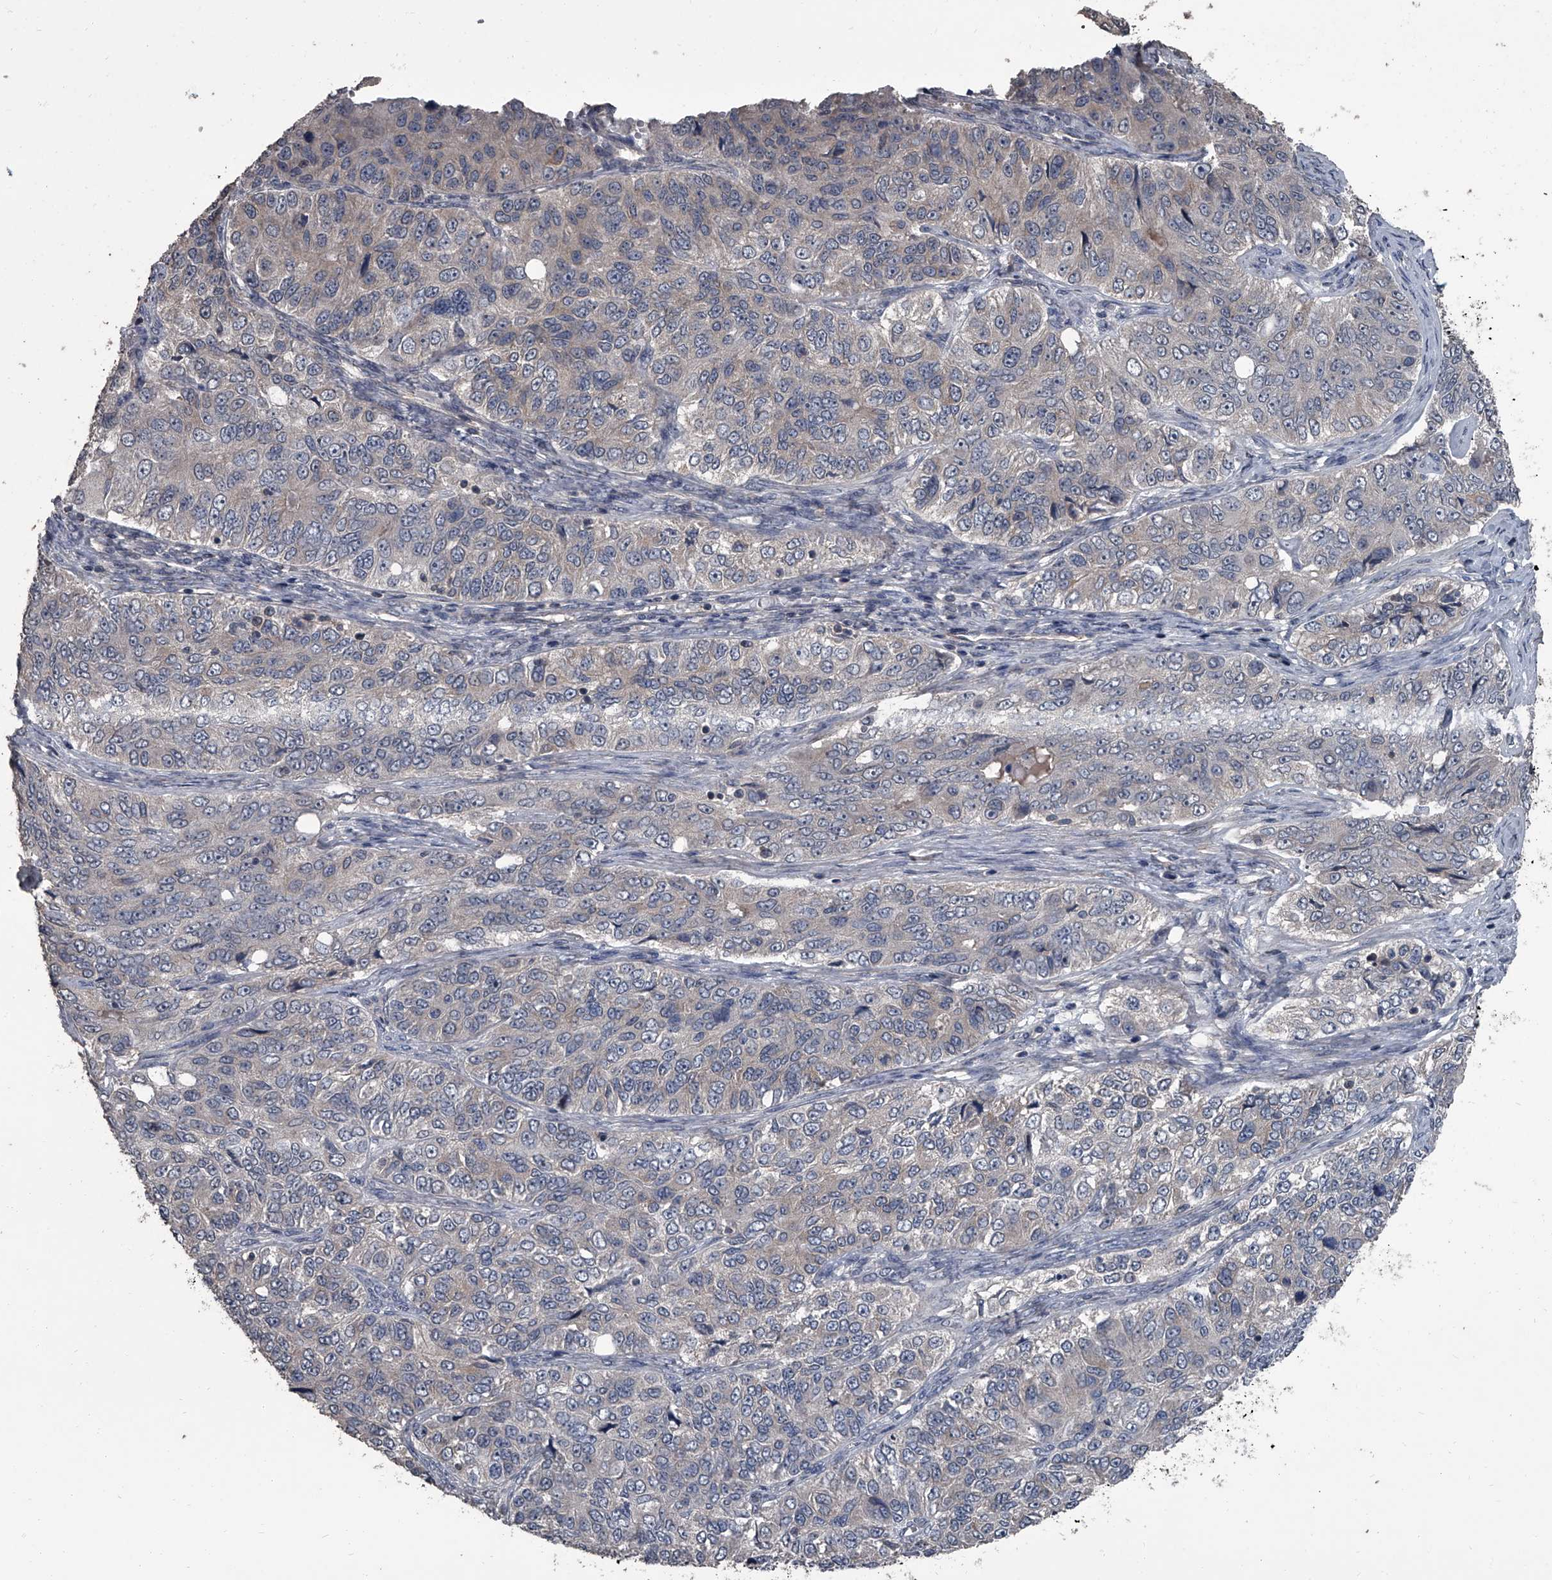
{"staining": {"intensity": "weak", "quantity": "<25%", "location": "cytoplasmic/membranous"}, "tissue": "ovarian cancer", "cell_type": "Tumor cells", "image_type": "cancer", "snomed": [{"axis": "morphology", "description": "Carcinoma, endometroid"}, {"axis": "topography", "description": "Ovary"}], "caption": "High power microscopy histopathology image of an immunohistochemistry (IHC) image of ovarian endometroid carcinoma, revealing no significant staining in tumor cells.", "gene": "OARD1", "patient": {"sex": "female", "age": 51}}